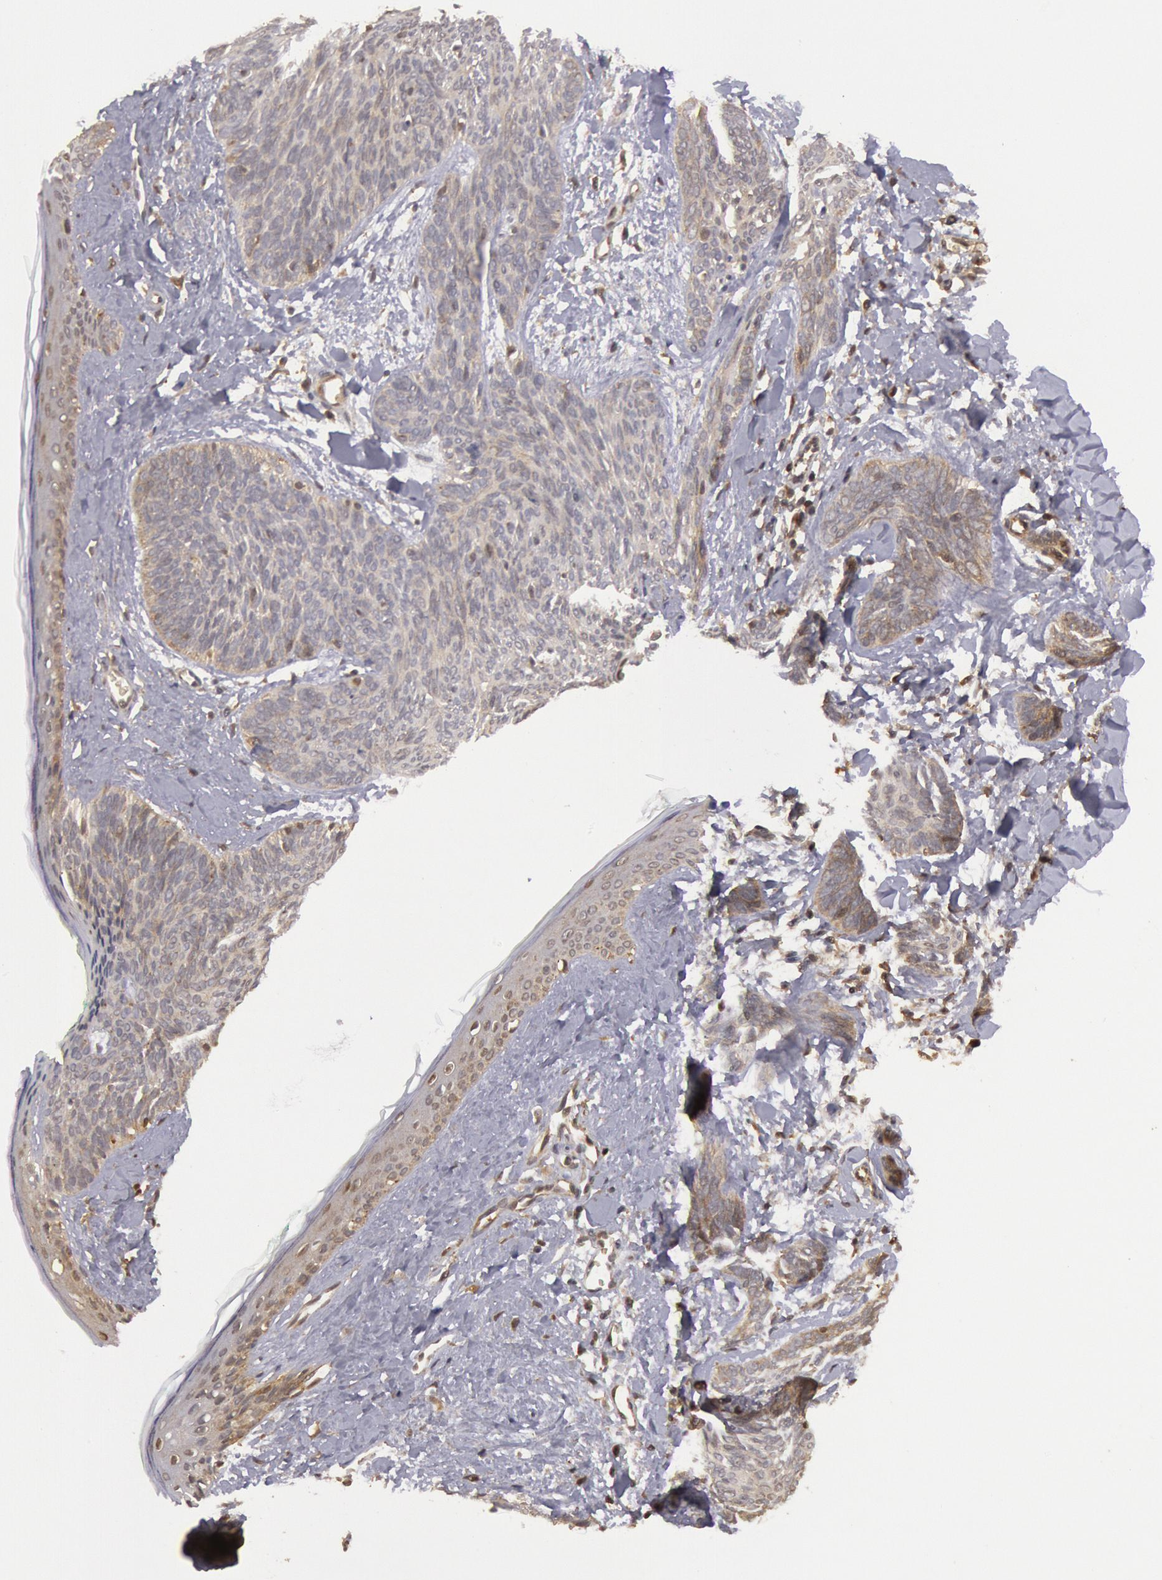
{"staining": {"intensity": "weak", "quantity": "25%-75%", "location": "cytoplasmic/membranous"}, "tissue": "skin cancer", "cell_type": "Tumor cells", "image_type": "cancer", "snomed": [{"axis": "morphology", "description": "Basal cell carcinoma"}, {"axis": "topography", "description": "Skin"}], "caption": "The image shows immunohistochemical staining of skin basal cell carcinoma. There is weak cytoplasmic/membranous positivity is appreciated in approximately 25%-75% of tumor cells.", "gene": "USP14", "patient": {"sex": "female", "age": 81}}